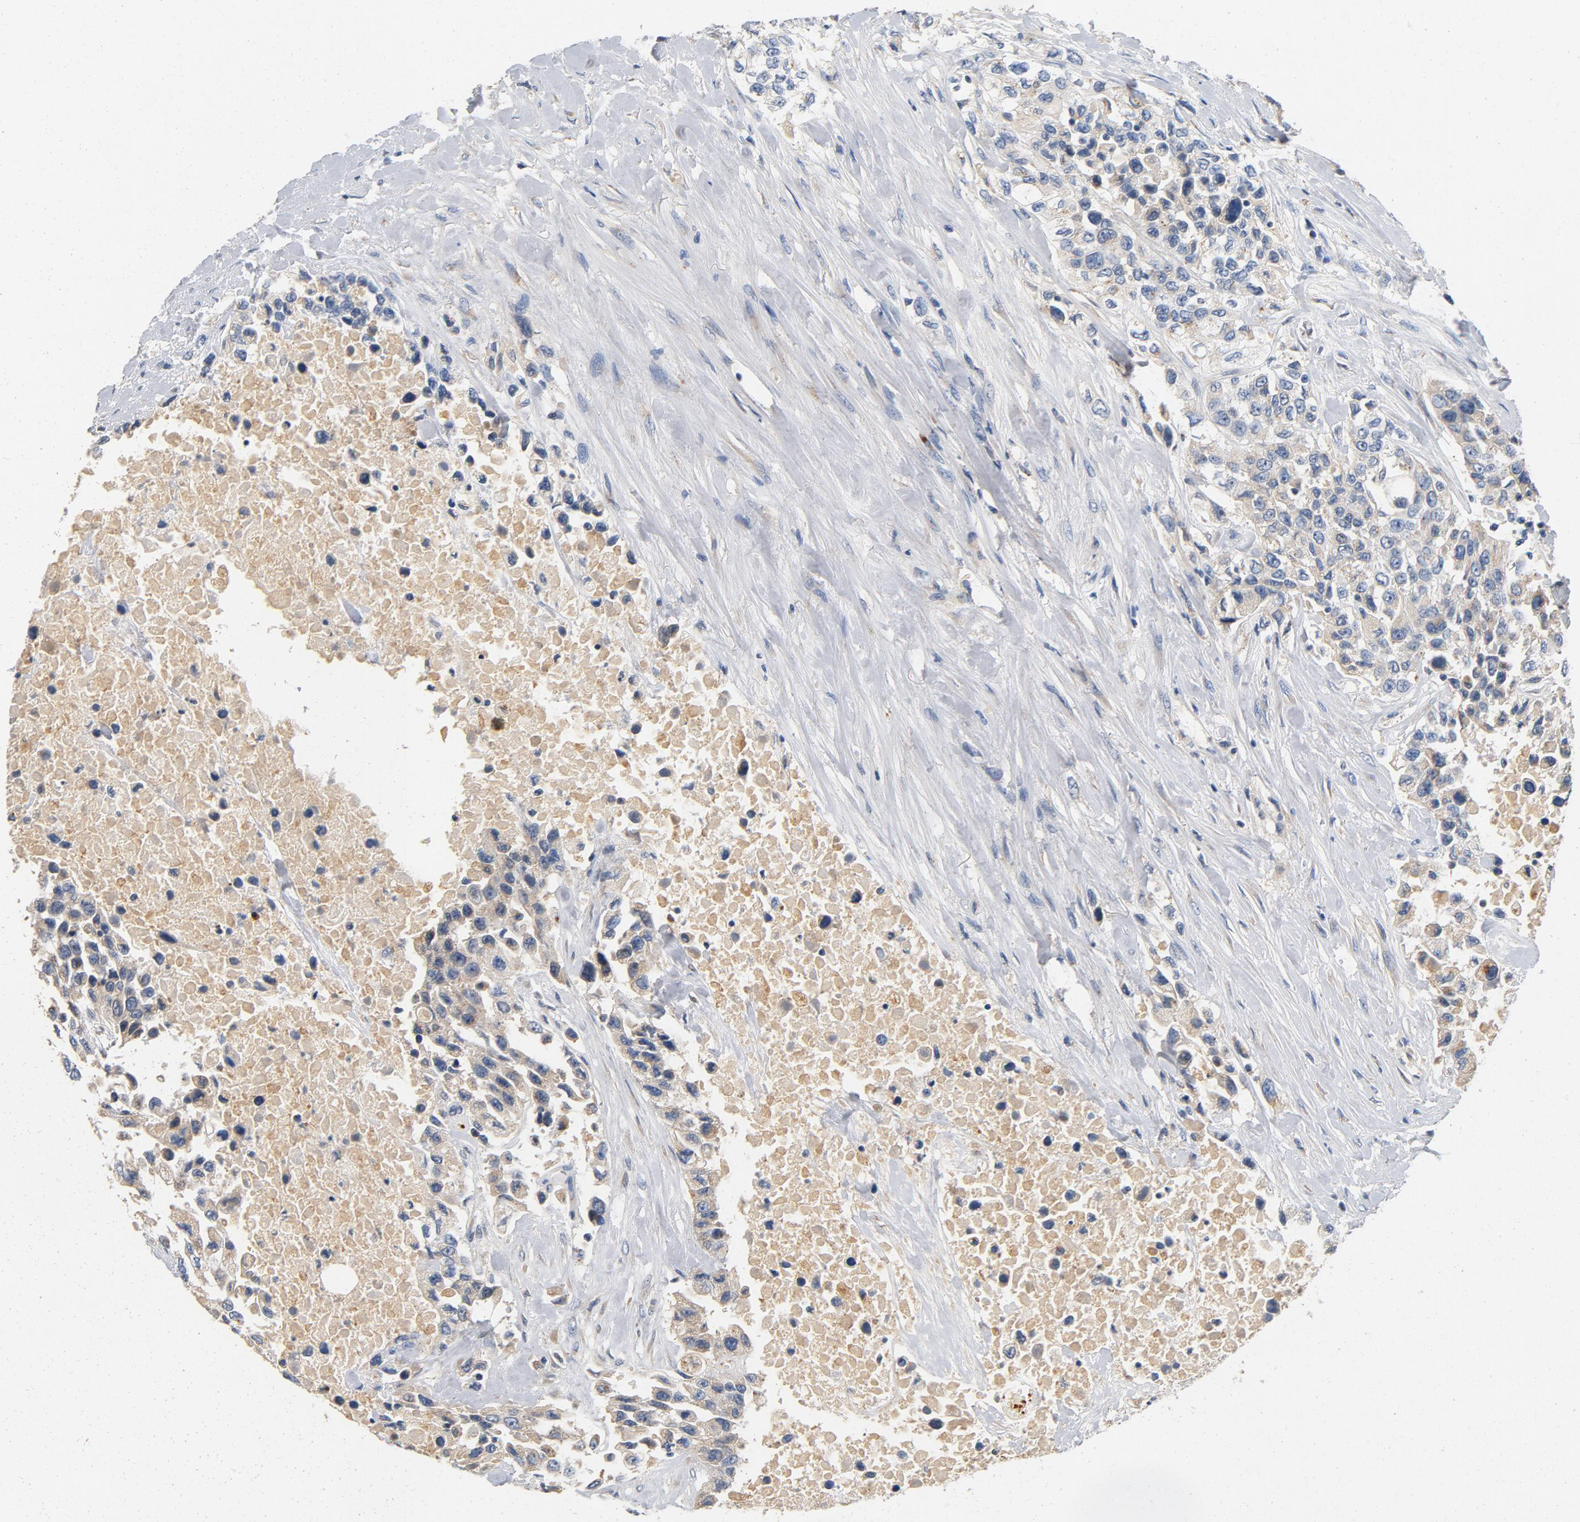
{"staining": {"intensity": "negative", "quantity": "none", "location": "none"}, "tissue": "urothelial cancer", "cell_type": "Tumor cells", "image_type": "cancer", "snomed": [{"axis": "morphology", "description": "Urothelial carcinoma, High grade"}, {"axis": "topography", "description": "Urinary bladder"}], "caption": "This is an immunohistochemistry (IHC) photomicrograph of human urothelial carcinoma (high-grade). There is no expression in tumor cells.", "gene": "LMAN2", "patient": {"sex": "female", "age": 80}}